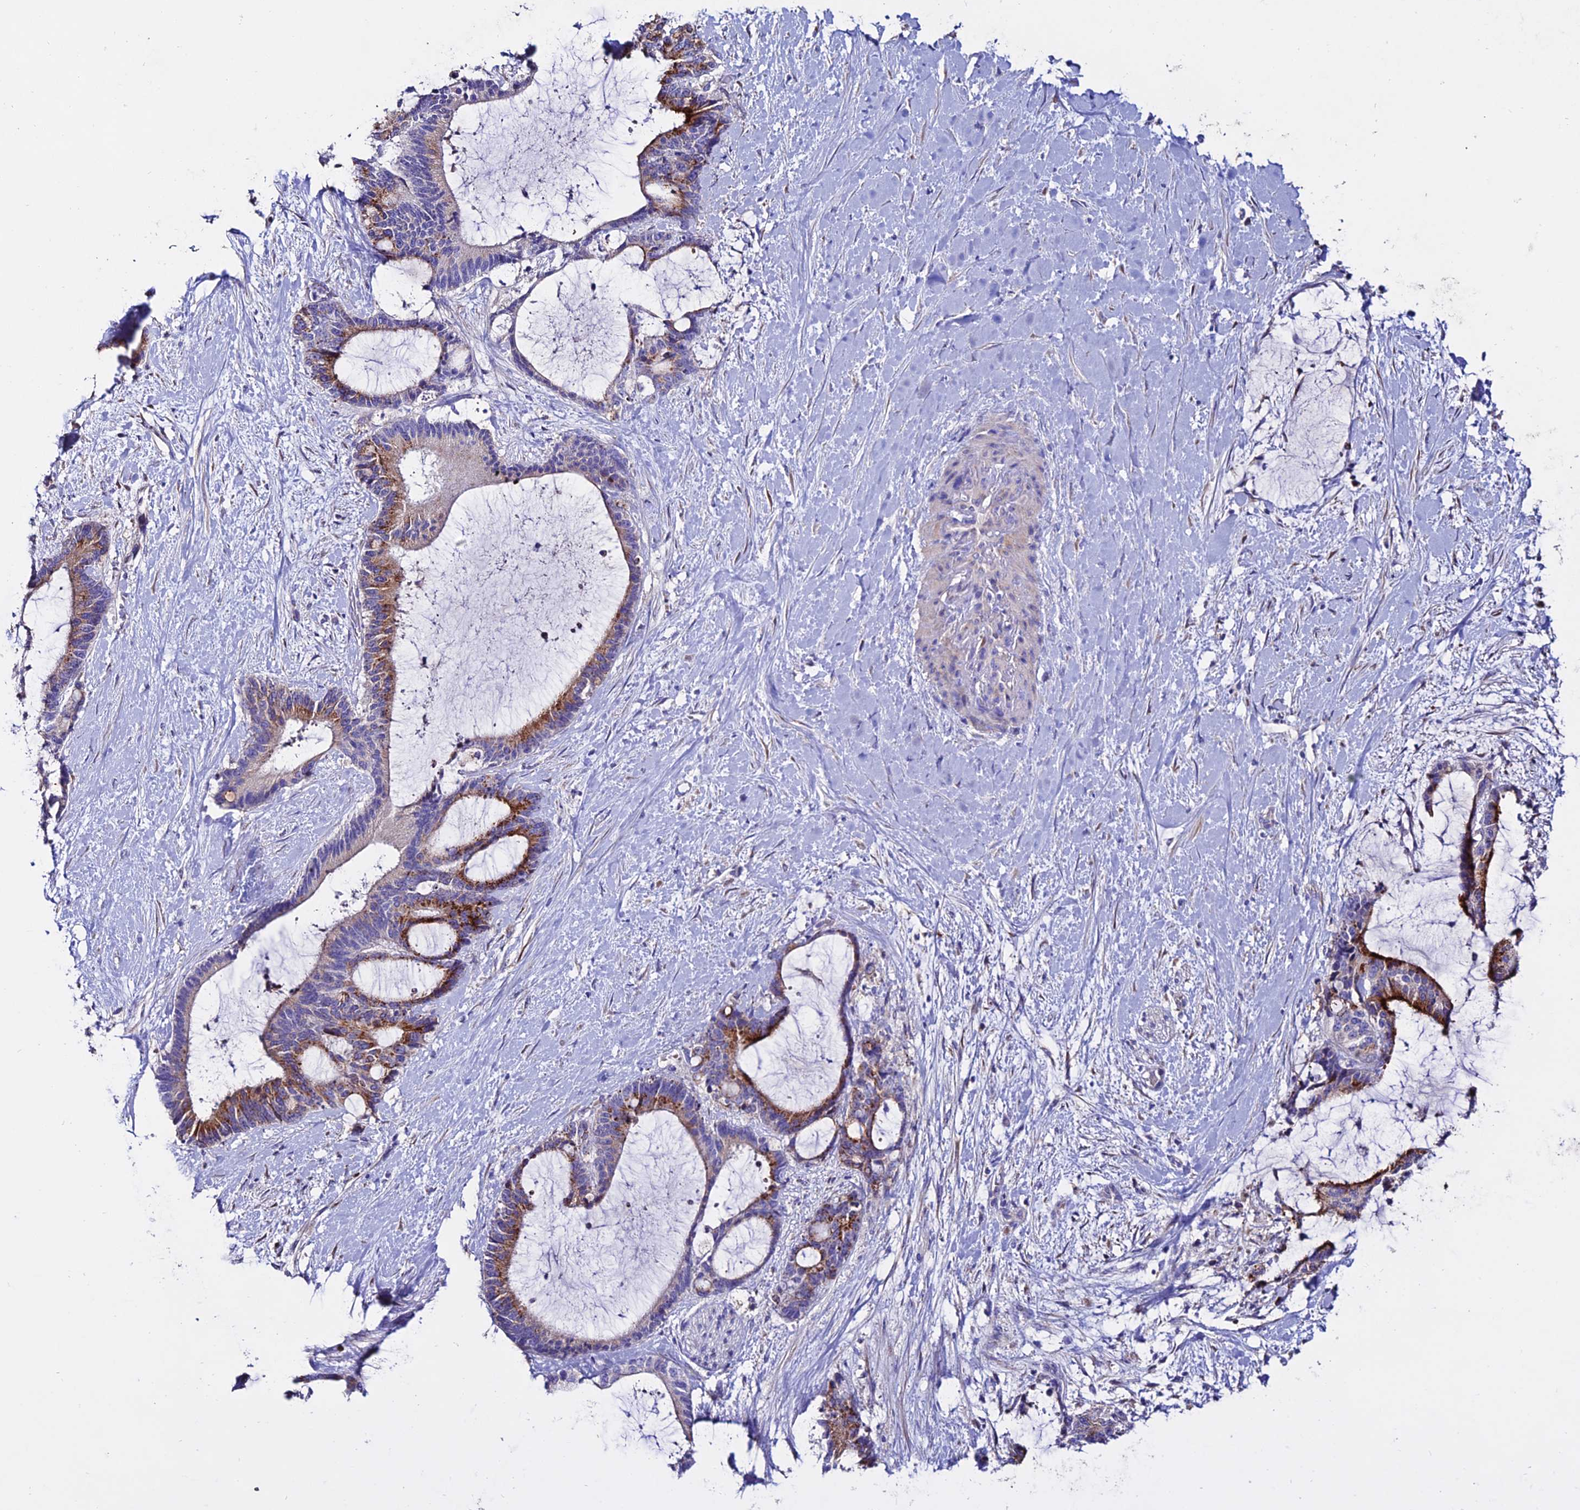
{"staining": {"intensity": "strong", "quantity": "25%-75%", "location": "cytoplasmic/membranous"}, "tissue": "liver cancer", "cell_type": "Tumor cells", "image_type": "cancer", "snomed": [{"axis": "morphology", "description": "Normal tissue, NOS"}, {"axis": "morphology", "description": "Cholangiocarcinoma"}, {"axis": "topography", "description": "Liver"}, {"axis": "topography", "description": "Peripheral nerve tissue"}], "caption": "Immunohistochemistry (IHC) photomicrograph of neoplastic tissue: liver cancer stained using IHC demonstrates high levels of strong protein expression localized specifically in the cytoplasmic/membranous of tumor cells, appearing as a cytoplasmic/membranous brown color.", "gene": "OR51Q1", "patient": {"sex": "female", "age": 73}}